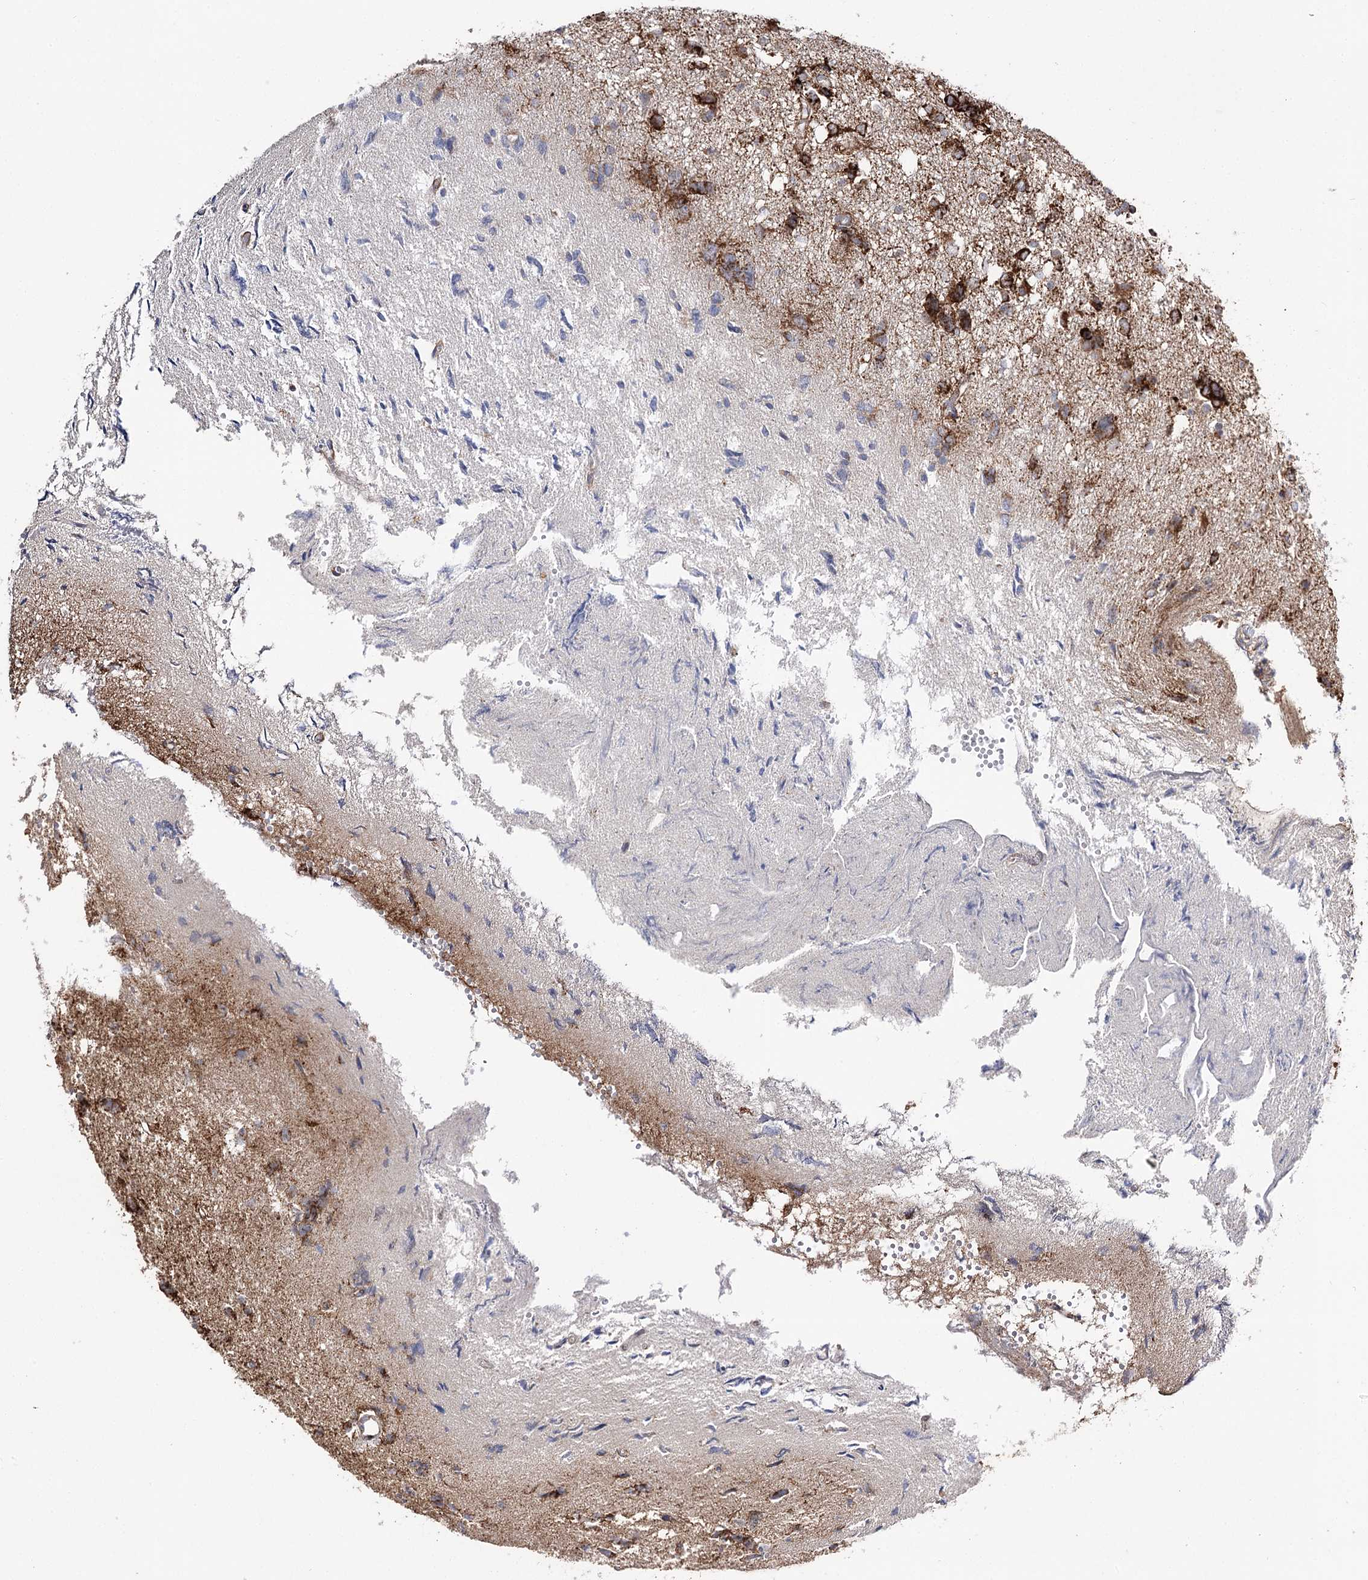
{"staining": {"intensity": "strong", "quantity": "25%-75%", "location": "cytoplasmic/membranous"}, "tissue": "glioma", "cell_type": "Tumor cells", "image_type": "cancer", "snomed": [{"axis": "morphology", "description": "Glioma, malignant, High grade"}, {"axis": "topography", "description": "Brain"}], "caption": "Human malignant glioma (high-grade) stained for a protein (brown) reveals strong cytoplasmic/membranous positive positivity in about 25%-75% of tumor cells.", "gene": "CBR4", "patient": {"sex": "female", "age": 59}}